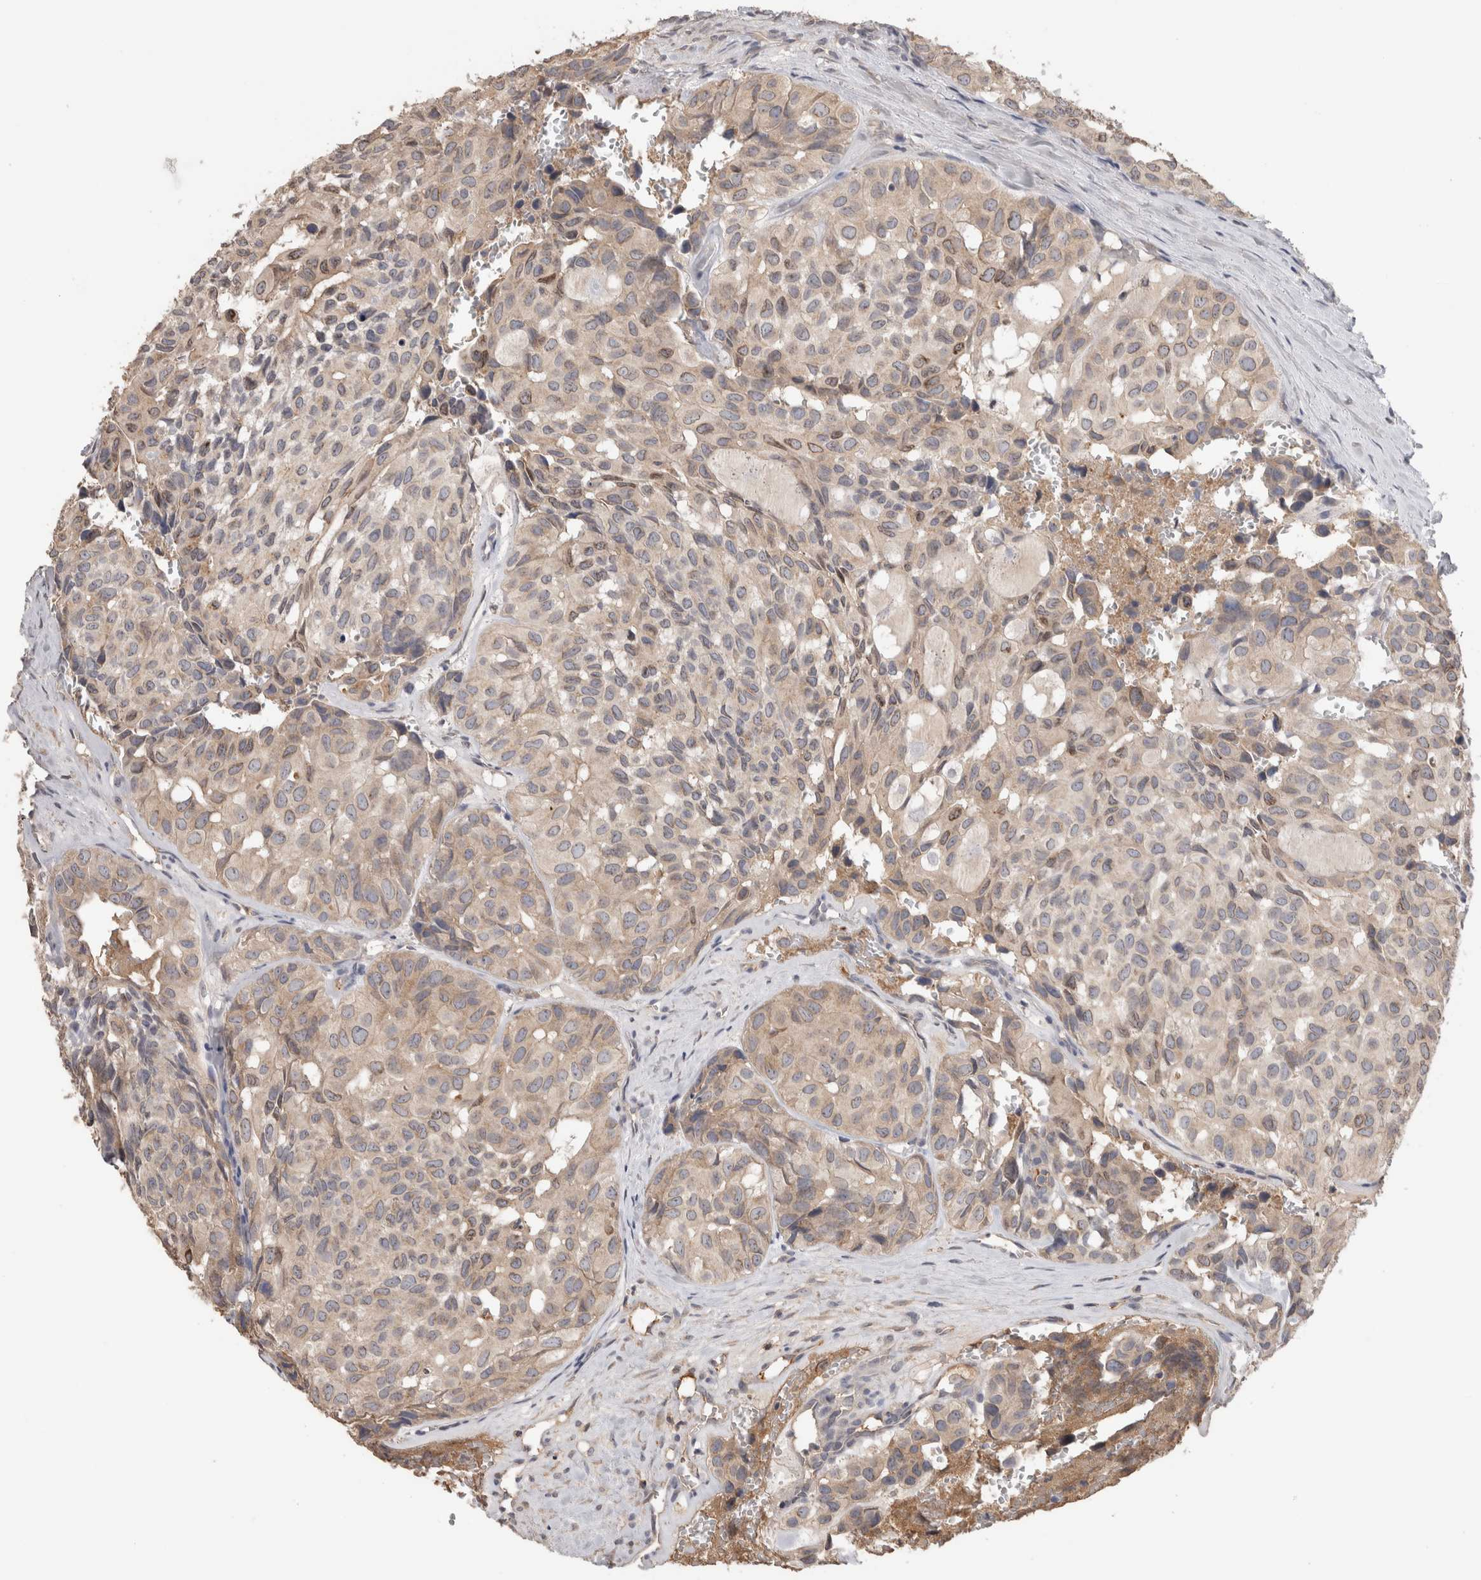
{"staining": {"intensity": "weak", "quantity": "25%-75%", "location": "cytoplasmic/membranous"}, "tissue": "head and neck cancer", "cell_type": "Tumor cells", "image_type": "cancer", "snomed": [{"axis": "morphology", "description": "Adenocarcinoma, NOS"}, {"axis": "topography", "description": "Salivary gland, NOS"}, {"axis": "topography", "description": "Head-Neck"}], "caption": "Immunohistochemical staining of head and neck cancer displays low levels of weak cytoplasmic/membranous positivity in about 25%-75% of tumor cells. The staining was performed using DAB, with brown indicating positive protein expression. Nuclei are stained blue with hematoxylin.", "gene": "PPP3CC", "patient": {"sex": "female", "age": 76}}